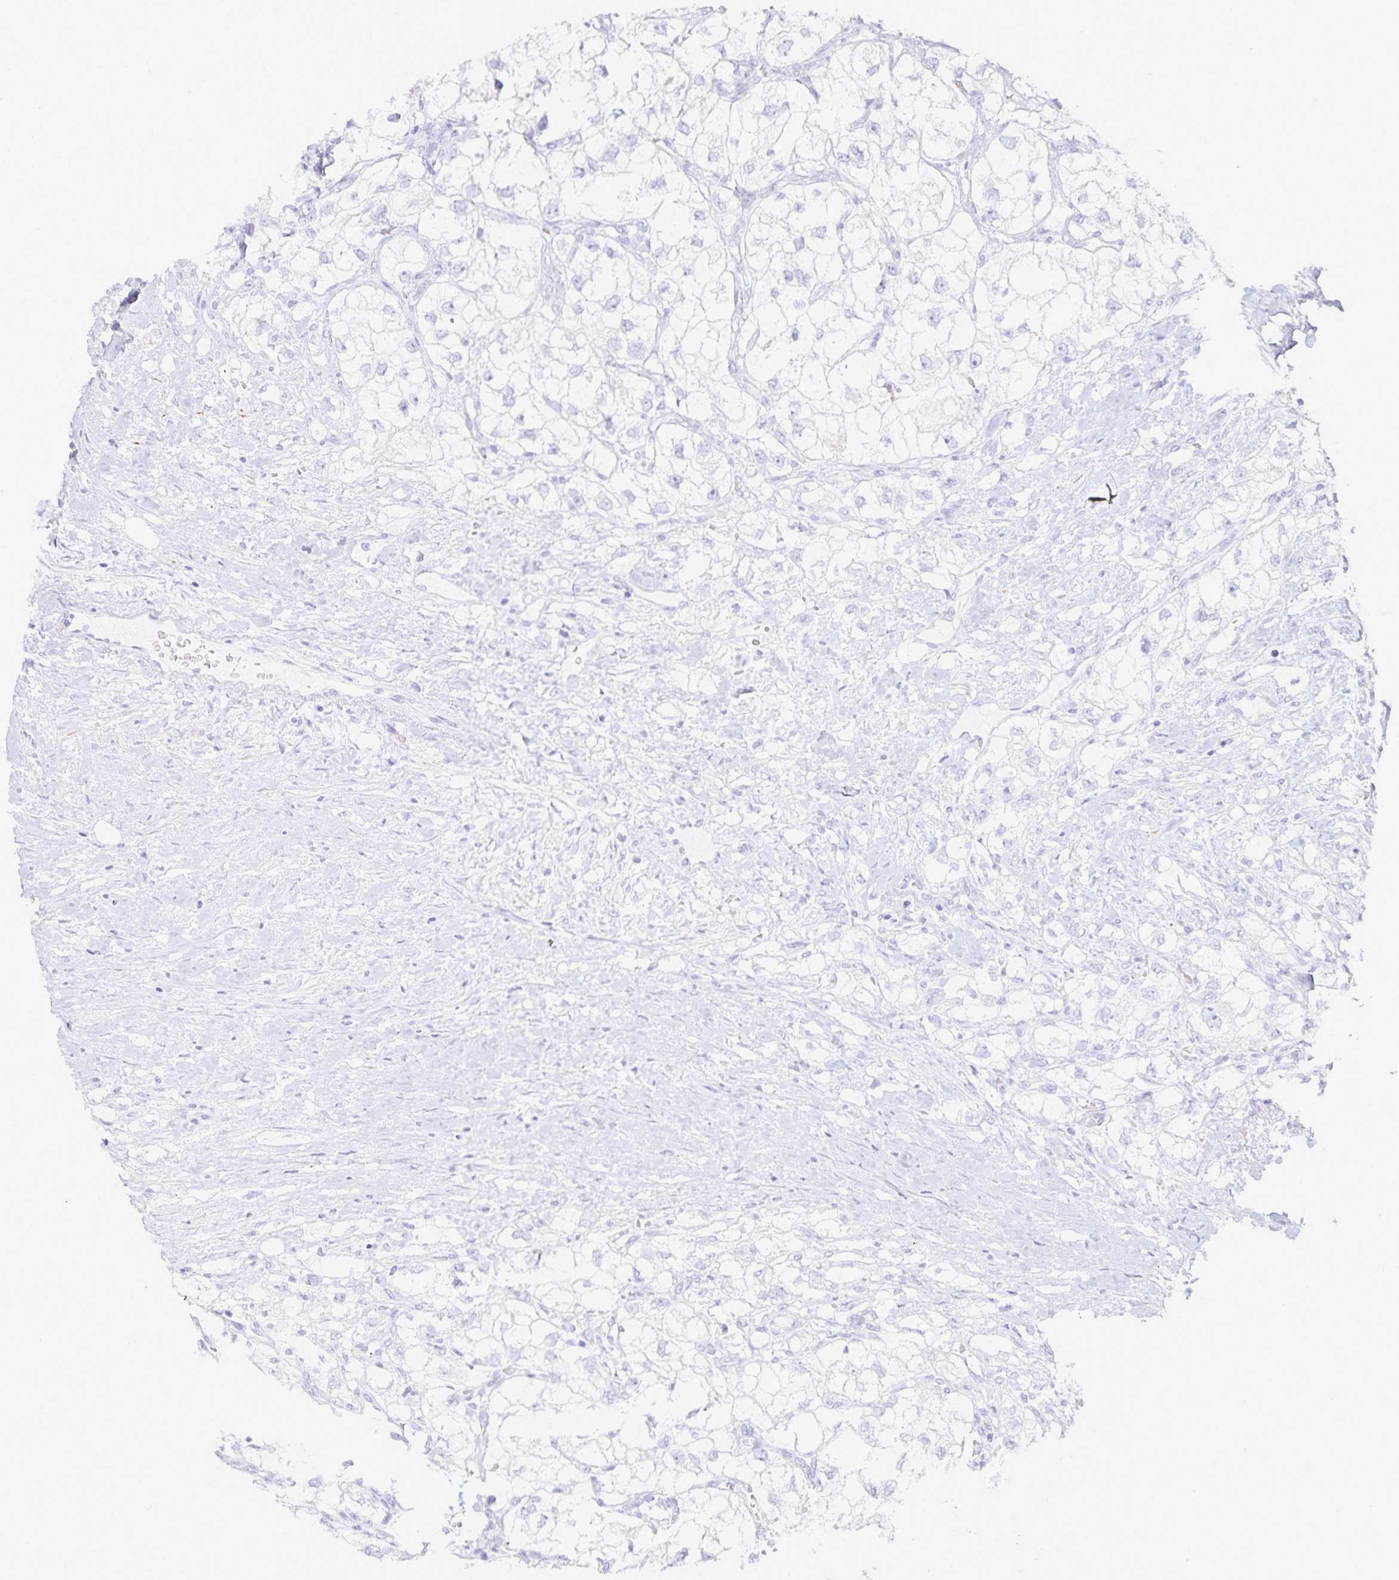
{"staining": {"intensity": "negative", "quantity": "none", "location": "none"}, "tissue": "renal cancer", "cell_type": "Tumor cells", "image_type": "cancer", "snomed": [{"axis": "morphology", "description": "Adenocarcinoma, NOS"}, {"axis": "topography", "description": "Kidney"}], "caption": "The micrograph exhibits no significant positivity in tumor cells of renal cancer.", "gene": "GP2", "patient": {"sex": "male", "age": 59}}